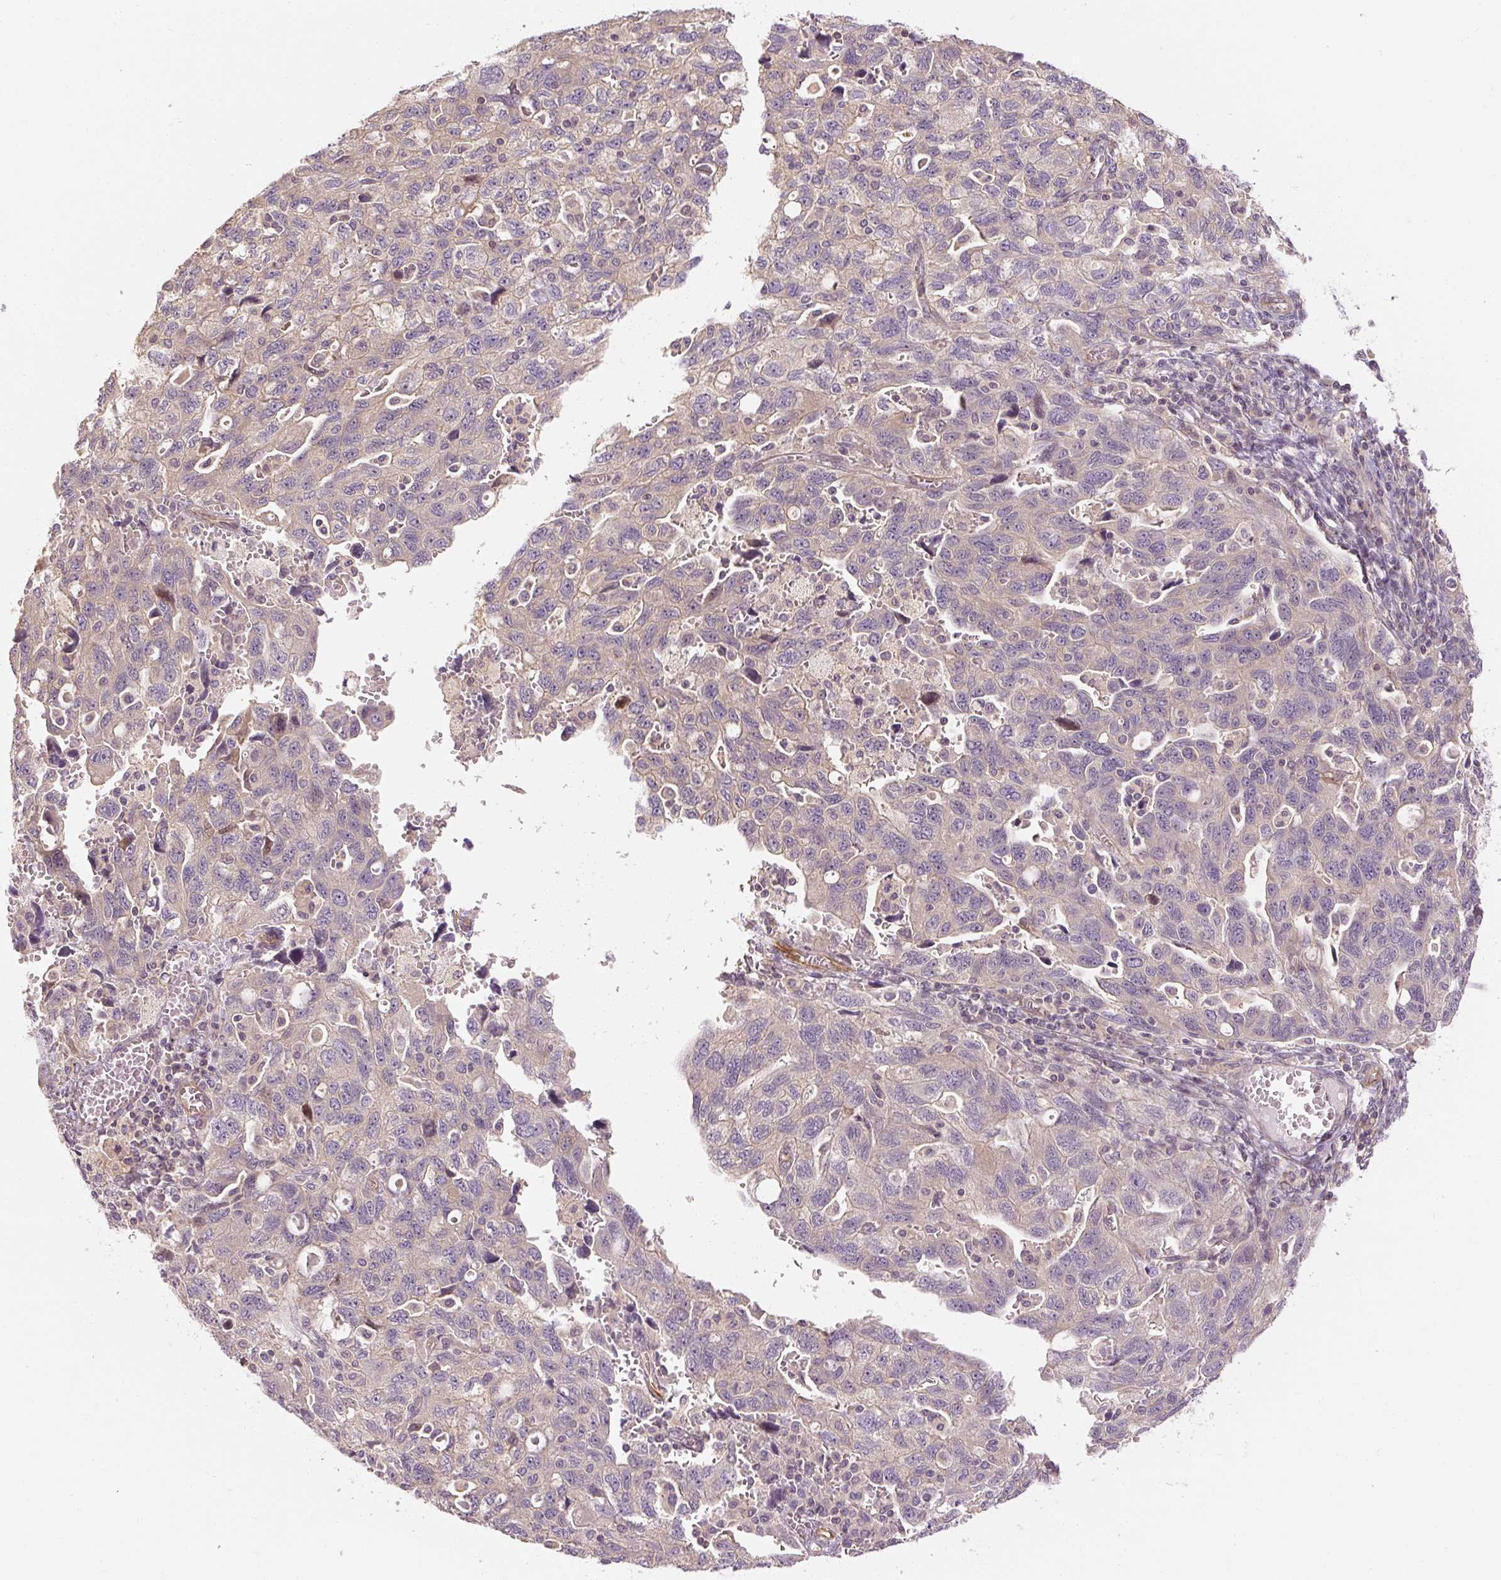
{"staining": {"intensity": "negative", "quantity": "none", "location": "none"}, "tissue": "ovarian cancer", "cell_type": "Tumor cells", "image_type": "cancer", "snomed": [{"axis": "morphology", "description": "Carcinoma, NOS"}, {"axis": "morphology", "description": "Cystadenocarcinoma, serous, NOS"}, {"axis": "topography", "description": "Ovary"}], "caption": "This is a image of IHC staining of ovarian serous cystadenocarcinoma, which shows no positivity in tumor cells.", "gene": "RB1CC1", "patient": {"sex": "female", "age": 69}}